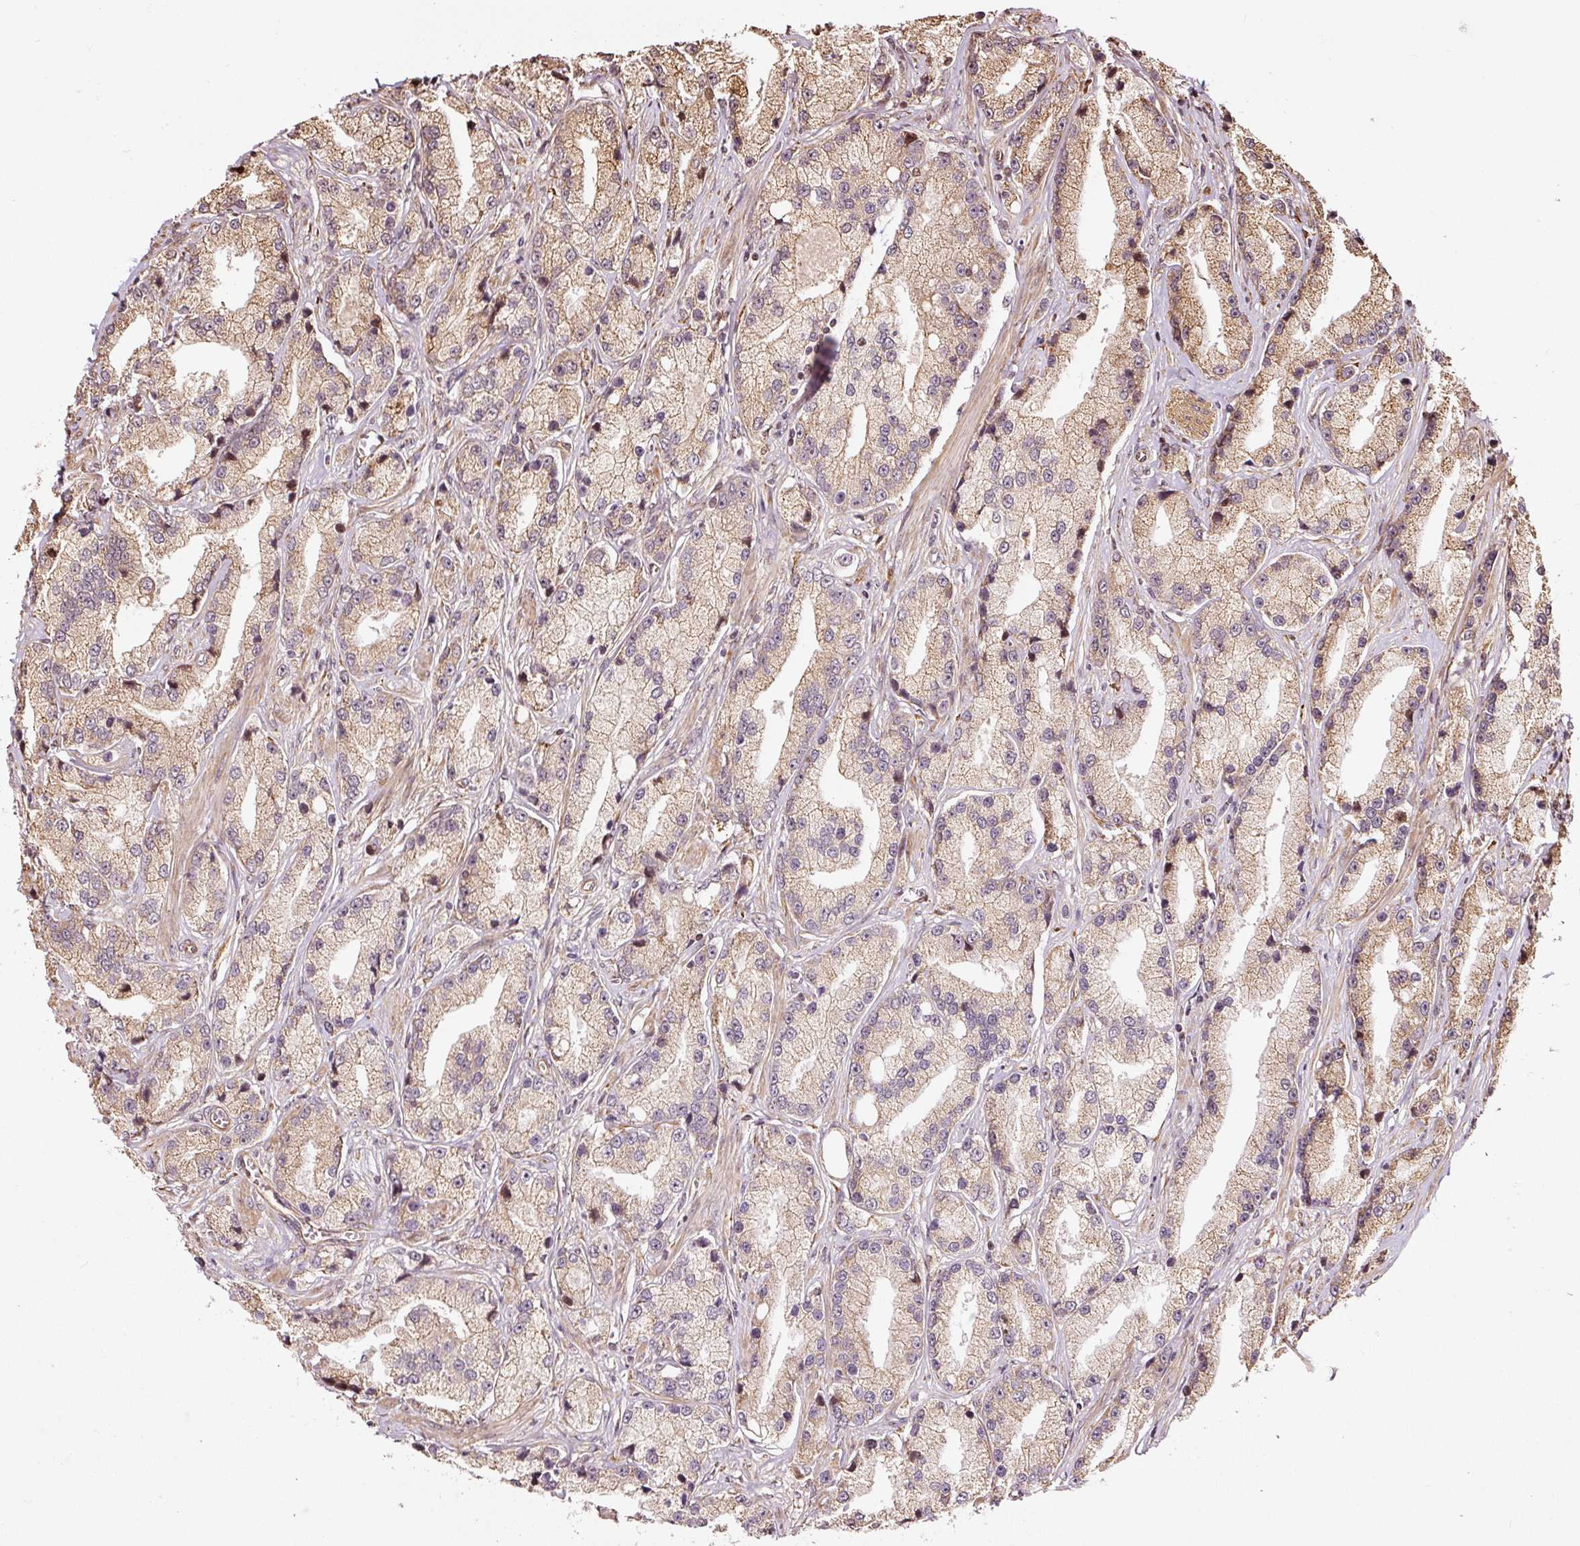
{"staining": {"intensity": "moderate", "quantity": "25%-75%", "location": "cytoplasmic/membranous"}, "tissue": "prostate cancer", "cell_type": "Tumor cells", "image_type": "cancer", "snomed": [{"axis": "morphology", "description": "Adenocarcinoma, High grade"}, {"axis": "topography", "description": "Prostate"}], "caption": "Human adenocarcinoma (high-grade) (prostate) stained with a brown dye displays moderate cytoplasmic/membranous positive expression in about 25%-75% of tumor cells.", "gene": "ETF1", "patient": {"sex": "male", "age": 74}}